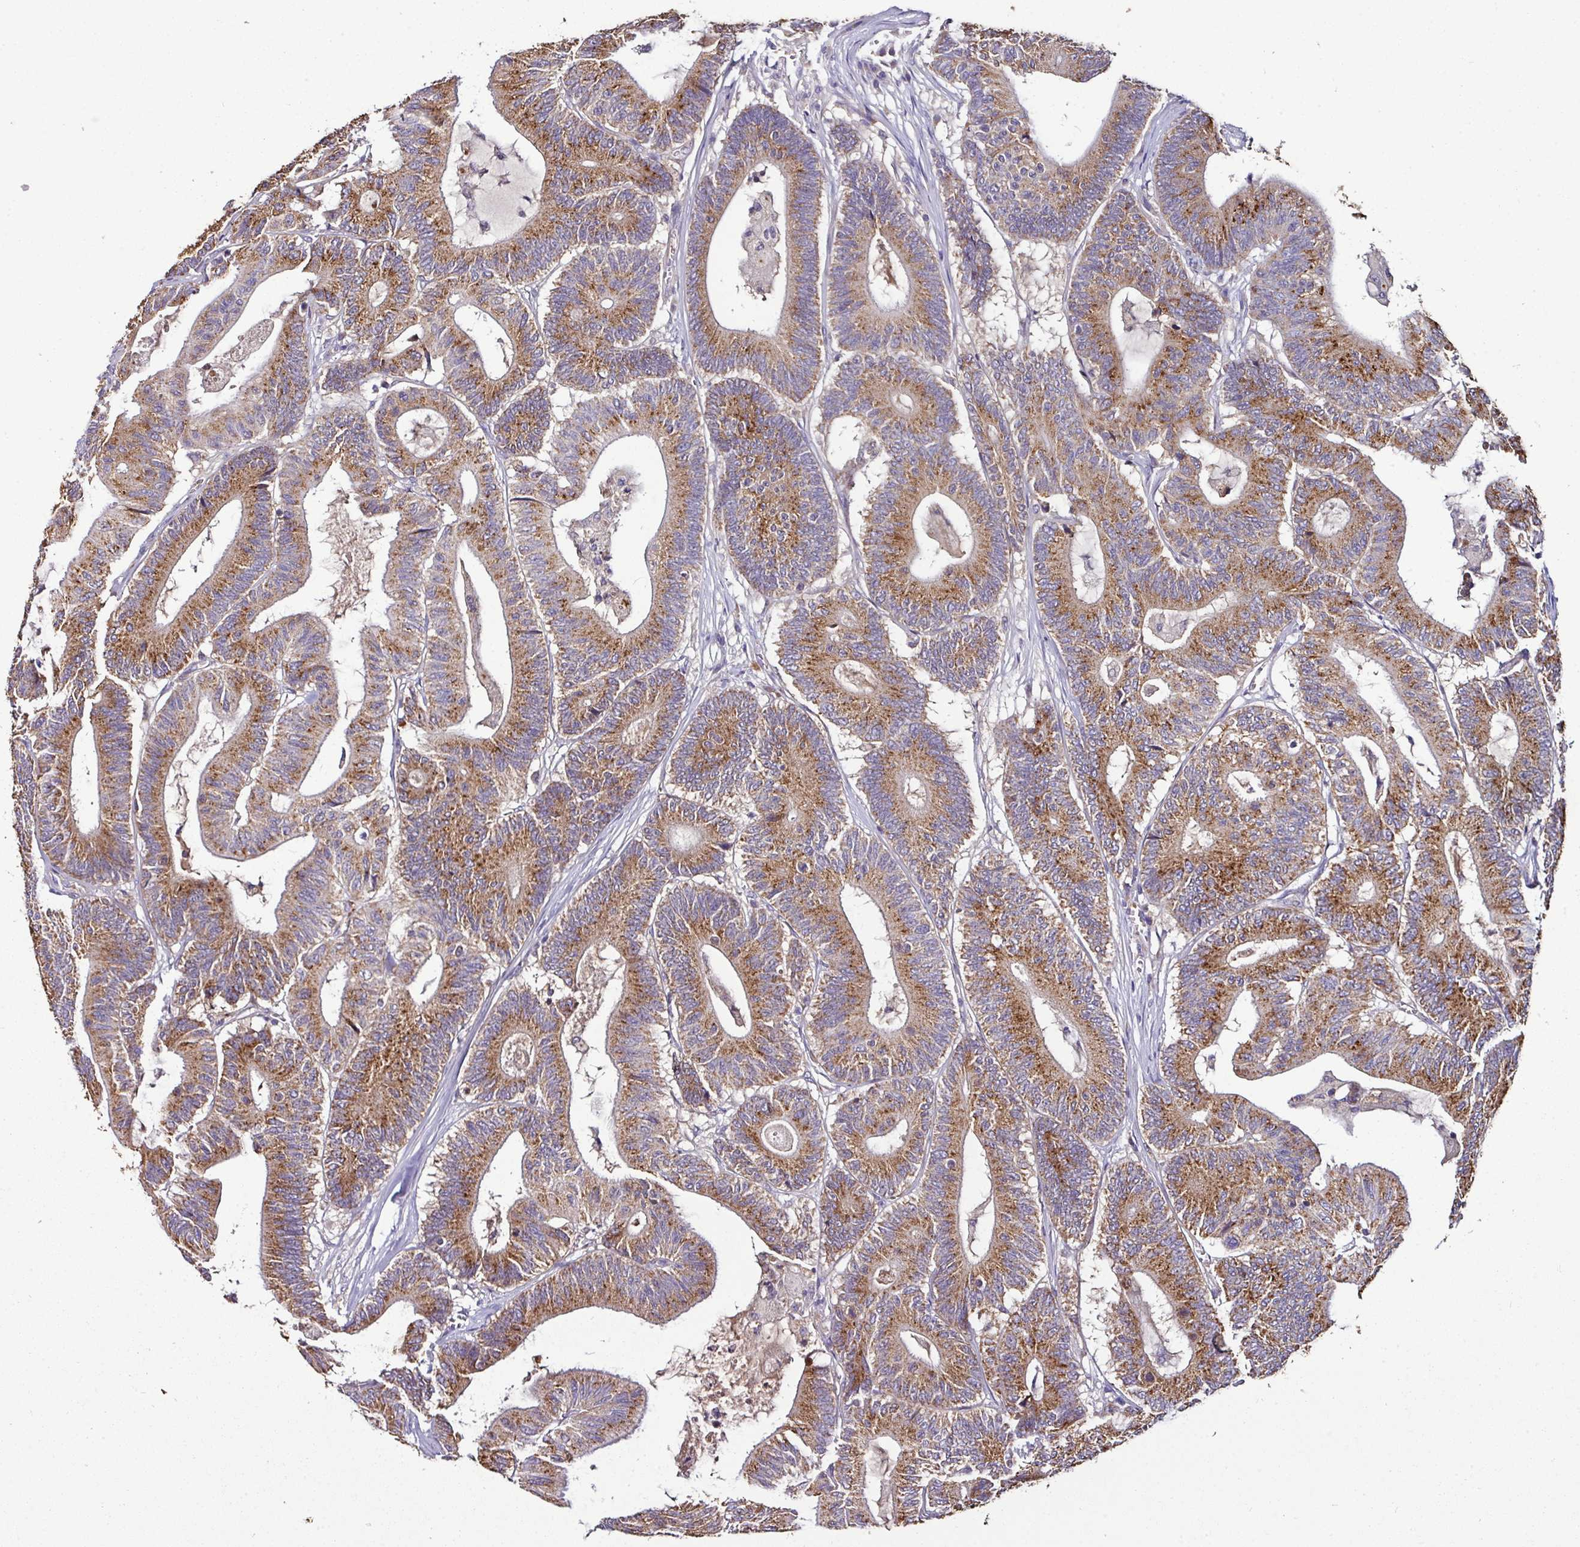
{"staining": {"intensity": "moderate", "quantity": ">75%", "location": "cytoplasmic/membranous"}, "tissue": "colorectal cancer", "cell_type": "Tumor cells", "image_type": "cancer", "snomed": [{"axis": "morphology", "description": "Adenocarcinoma, NOS"}, {"axis": "topography", "description": "Colon"}], "caption": "A brown stain shows moderate cytoplasmic/membranous staining of a protein in colorectal cancer (adenocarcinoma) tumor cells. (Brightfield microscopy of DAB IHC at high magnification).", "gene": "CPD", "patient": {"sex": "female", "age": 84}}